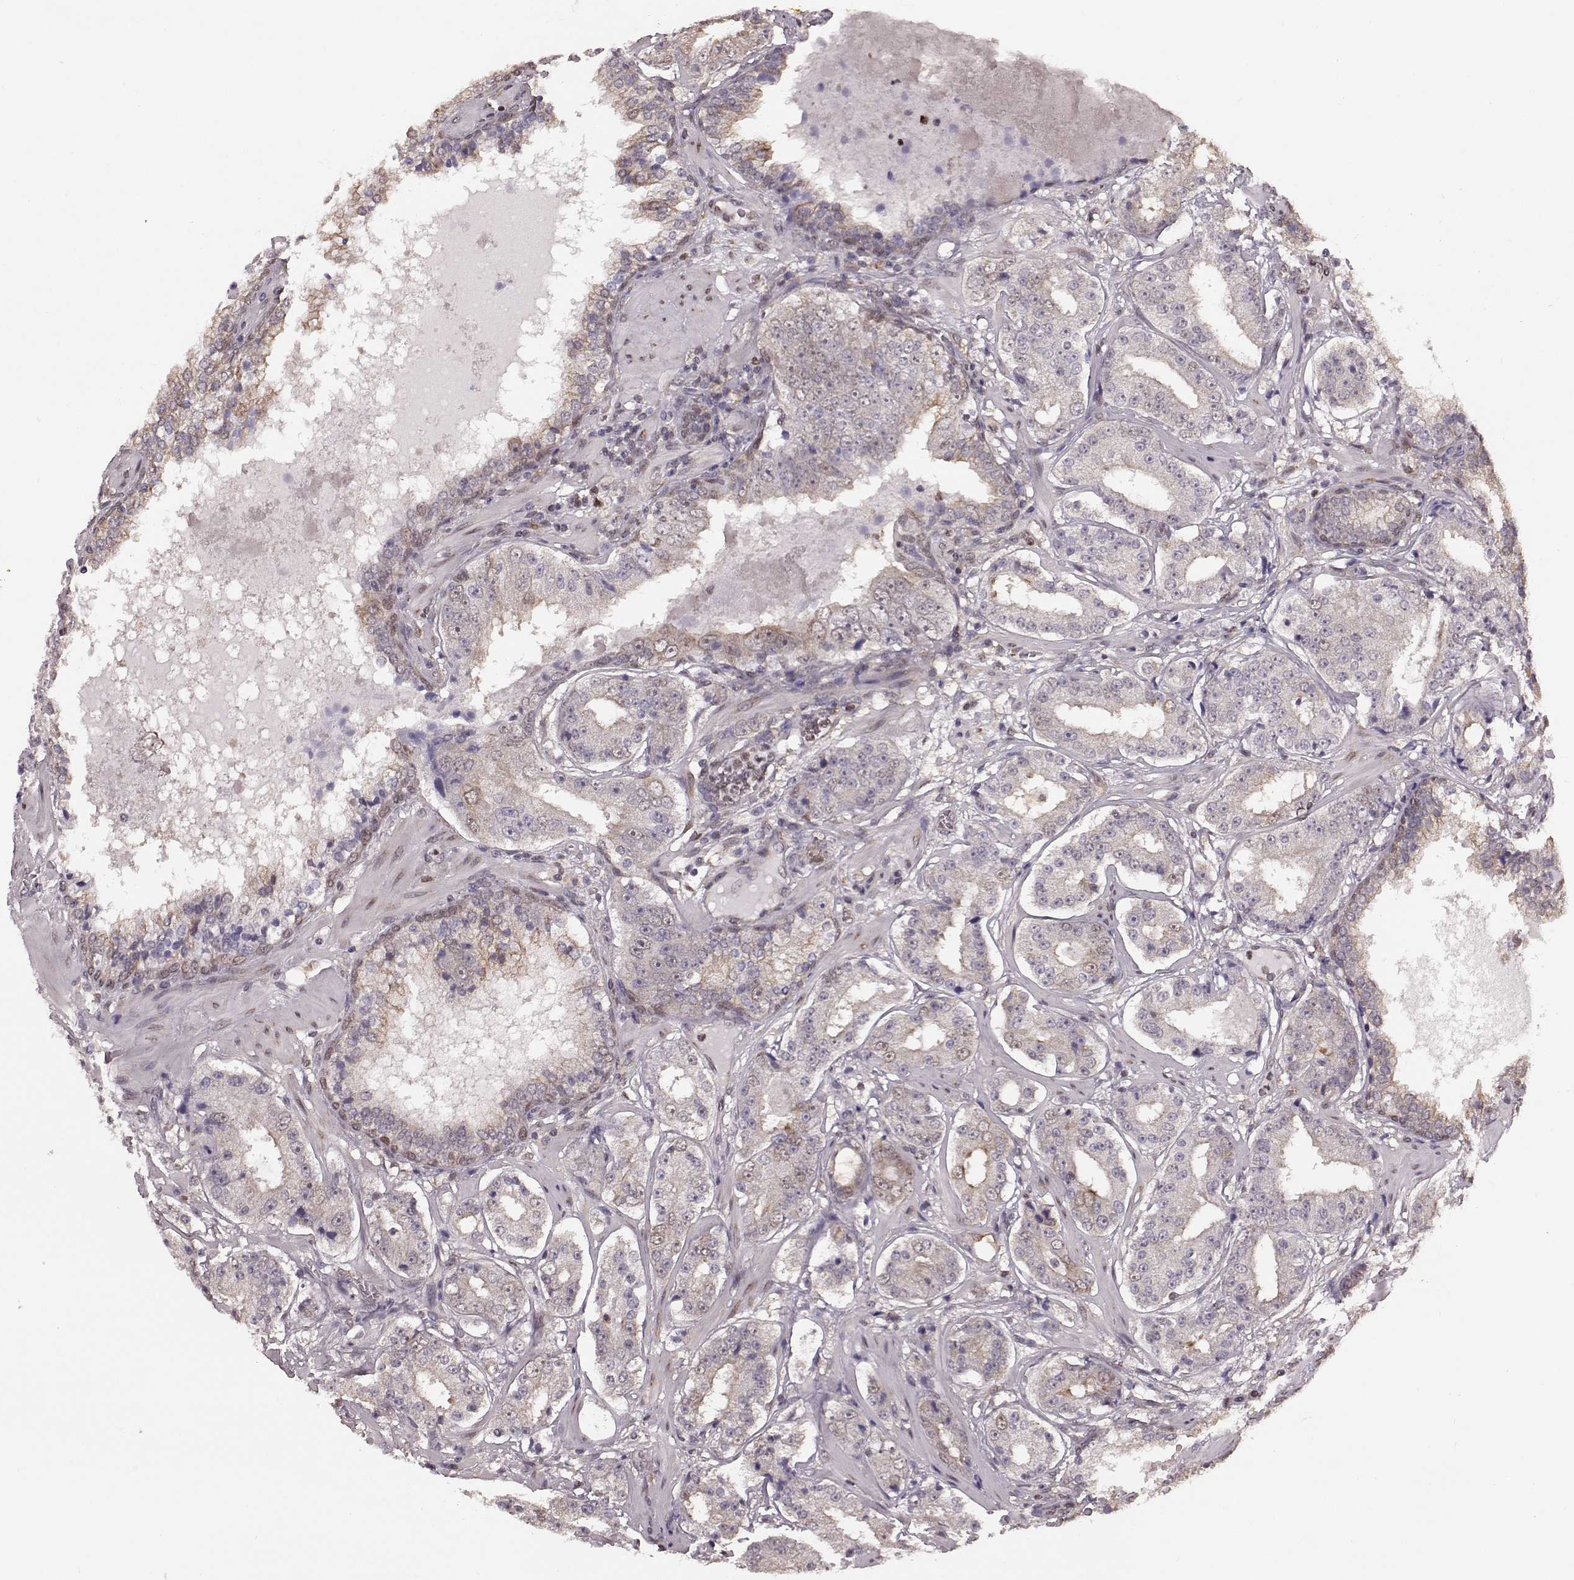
{"staining": {"intensity": "weak", "quantity": "<25%", "location": "nuclear"}, "tissue": "prostate cancer", "cell_type": "Tumor cells", "image_type": "cancer", "snomed": [{"axis": "morphology", "description": "Adenocarcinoma, Low grade"}, {"axis": "topography", "description": "Prostate"}], "caption": "The immunohistochemistry photomicrograph has no significant expression in tumor cells of prostate cancer tissue.", "gene": "KLF6", "patient": {"sex": "male", "age": 60}}